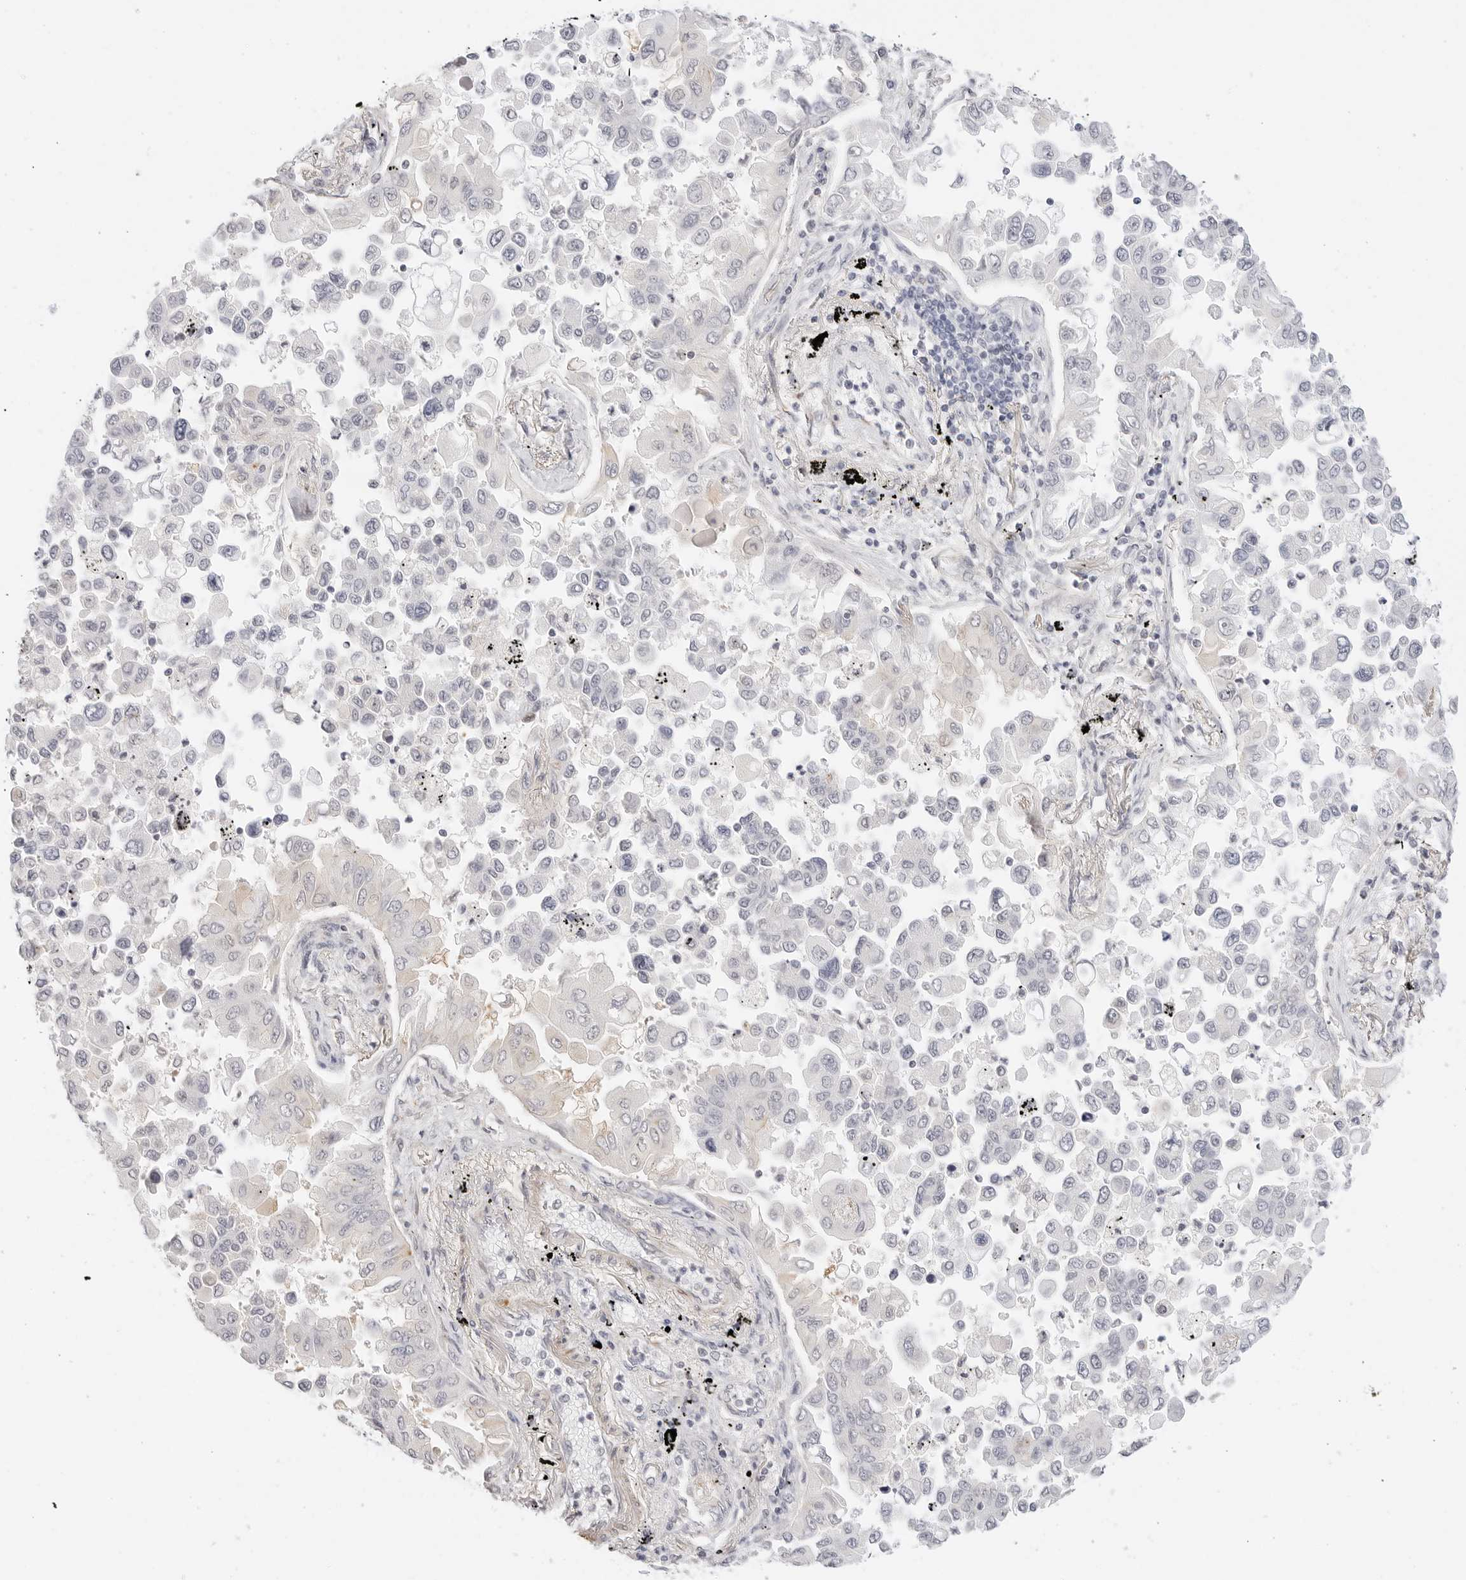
{"staining": {"intensity": "negative", "quantity": "none", "location": "none"}, "tissue": "lung cancer", "cell_type": "Tumor cells", "image_type": "cancer", "snomed": [{"axis": "morphology", "description": "Adenocarcinoma, NOS"}, {"axis": "topography", "description": "Lung"}], "caption": "Human lung cancer stained for a protein using IHC demonstrates no staining in tumor cells.", "gene": "PCDH19", "patient": {"sex": "female", "age": 67}}